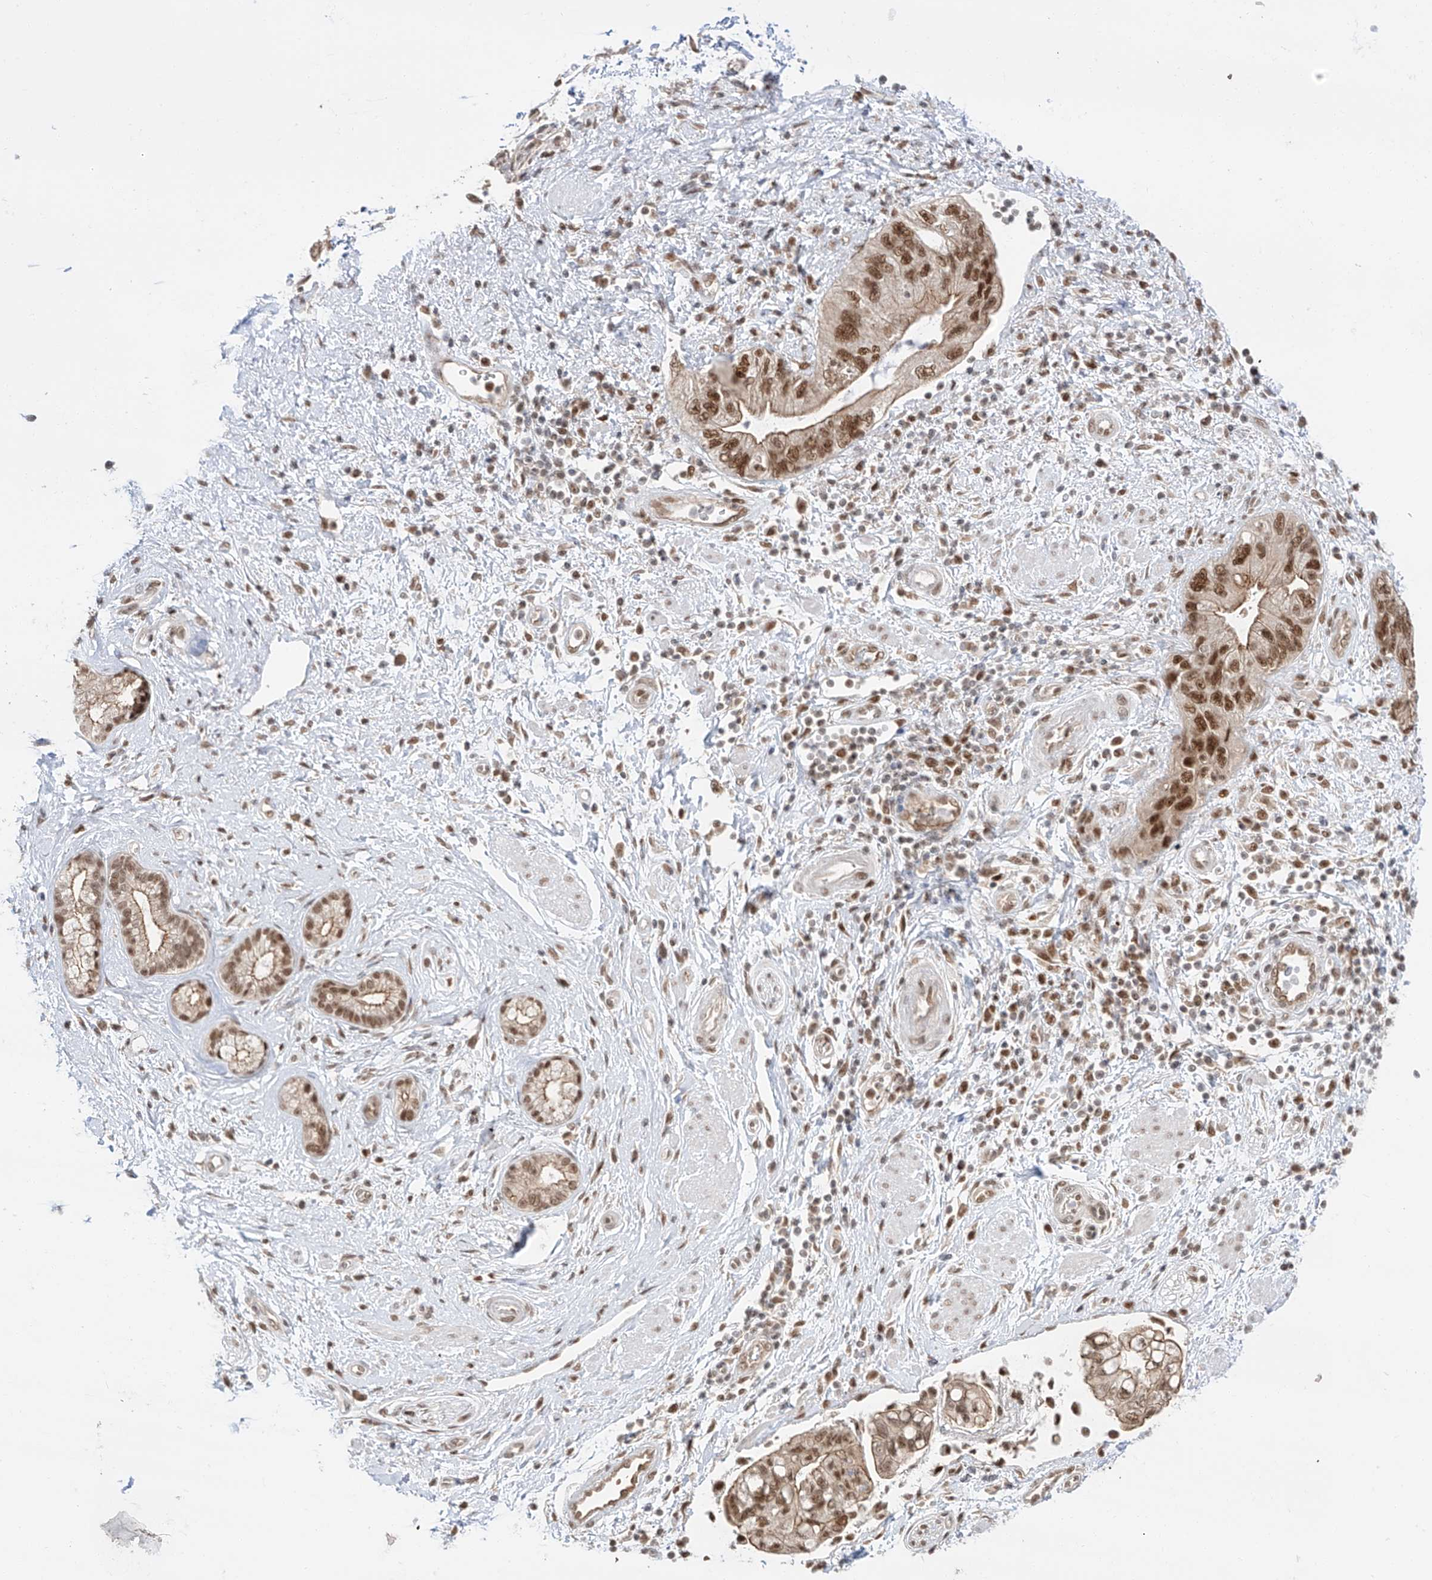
{"staining": {"intensity": "moderate", "quantity": ">75%", "location": "cytoplasmic/membranous,nuclear"}, "tissue": "pancreatic cancer", "cell_type": "Tumor cells", "image_type": "cancer", "snomed": [{"axis": "morphology", "description": "Adenocarcinoma, NOS"}, {"axis": "topography", "description": "Pancreas"}], "caption": "Pancreatic cancer stained with a brown dye demonstrates moderate cytoplasmic/membranous and nuclear positive expression in about >75% of tumor cells.", "gene": "POGK", "patient": {"sex": "female", "age": 73}}